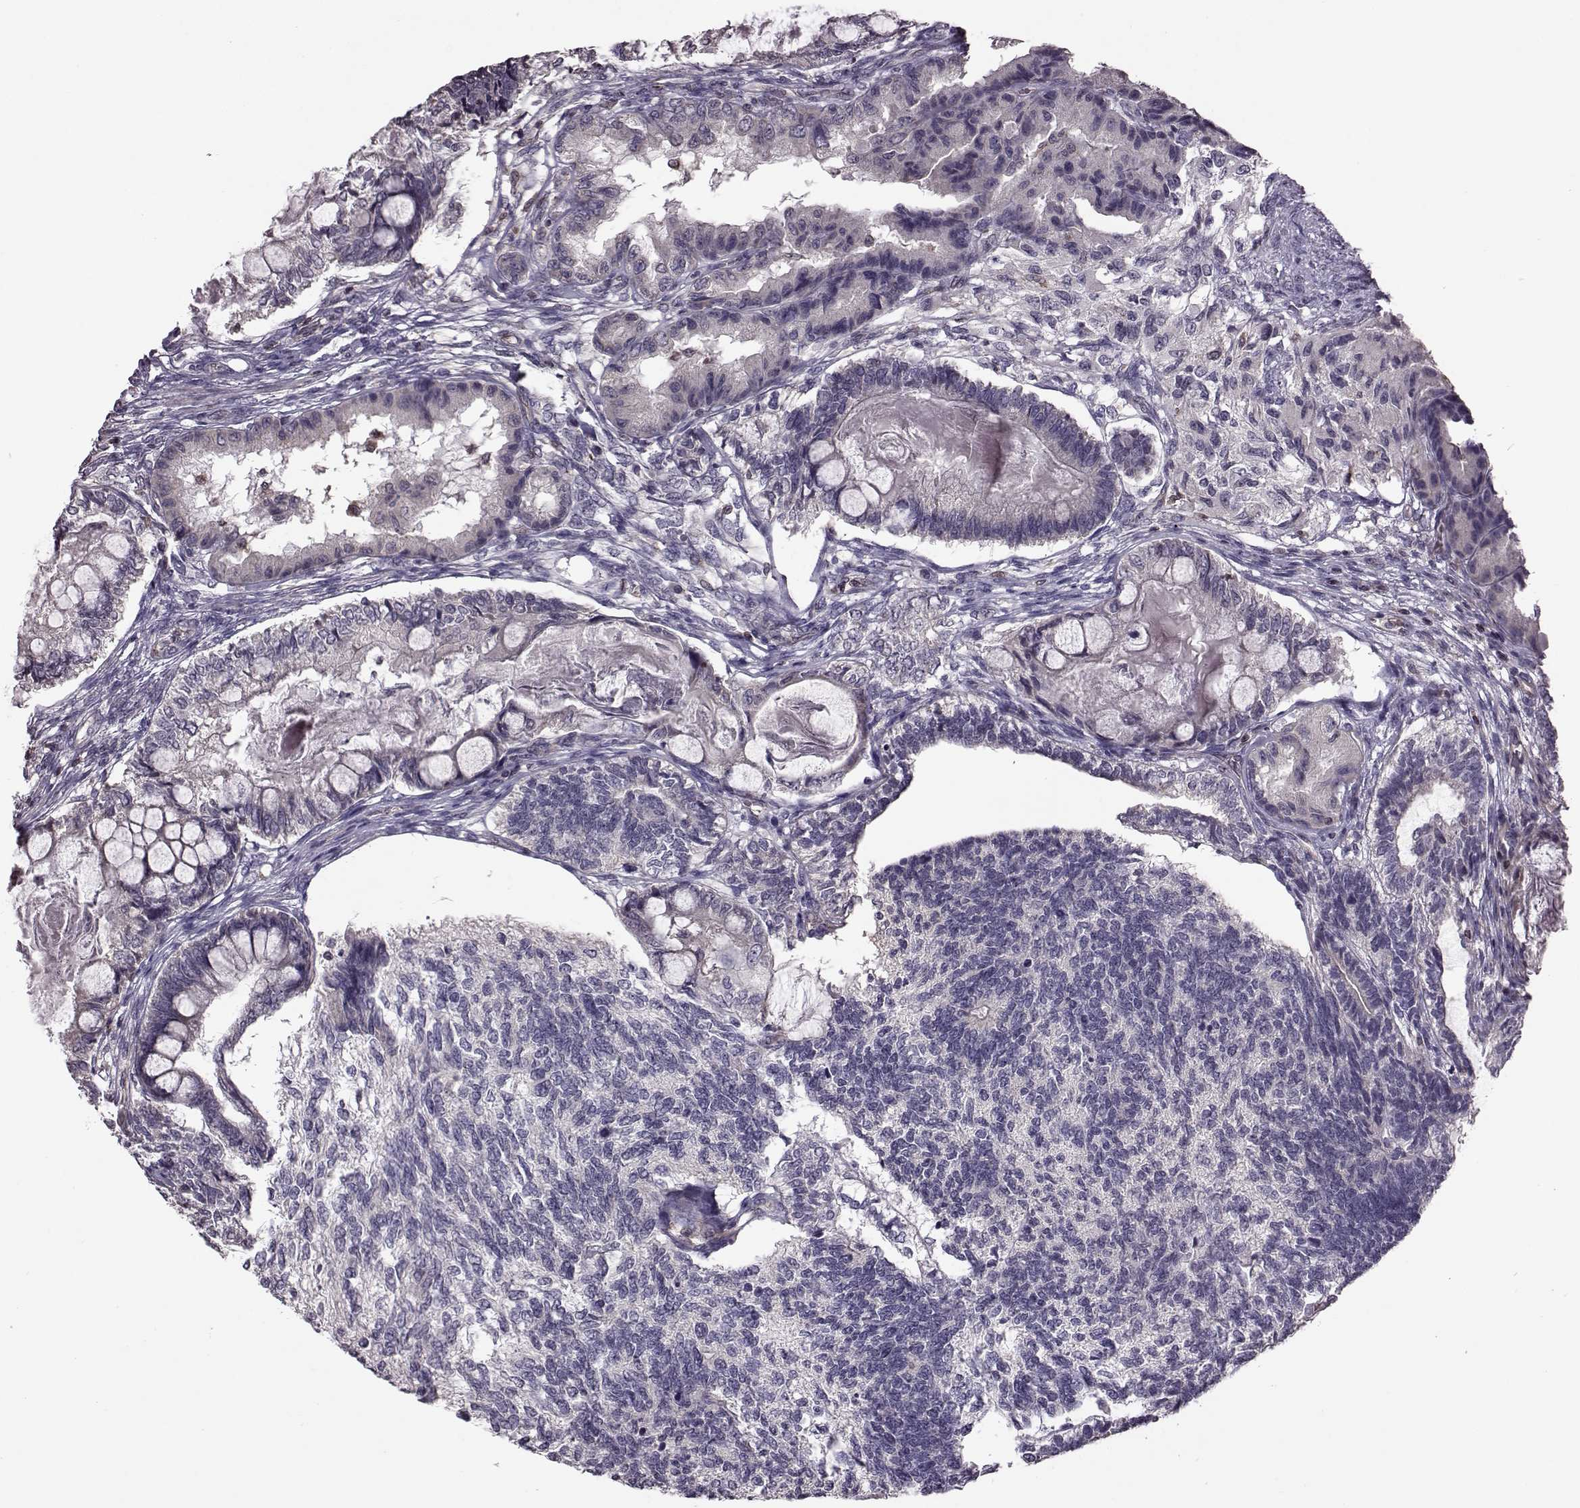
{"staining": {"intensity": "negative", "quantity": "none", "location": "none"}, "tissue": "testis cancer", "cell_type": "Tumor cells", "image_type": "cancer", "snomed": [{"axis": "morphology", "description": "Seminoma, NOS"}, {"axis": "morphology", "description": "Carcinoma, Embryonal, NOS"}, {"axis": "topography", "description": "Testis"}], "caption": "Immunohistochemistry (IHC) micrograph of neoplastic tissue: human embryonal carcinoma (testis) stained with DAB (3,3'-diaminobenzidine) exhibits no significant protein expression in tumor cells.", "gene": "CDC42SE1", "patient": {"sex": "male", "age": 41}}